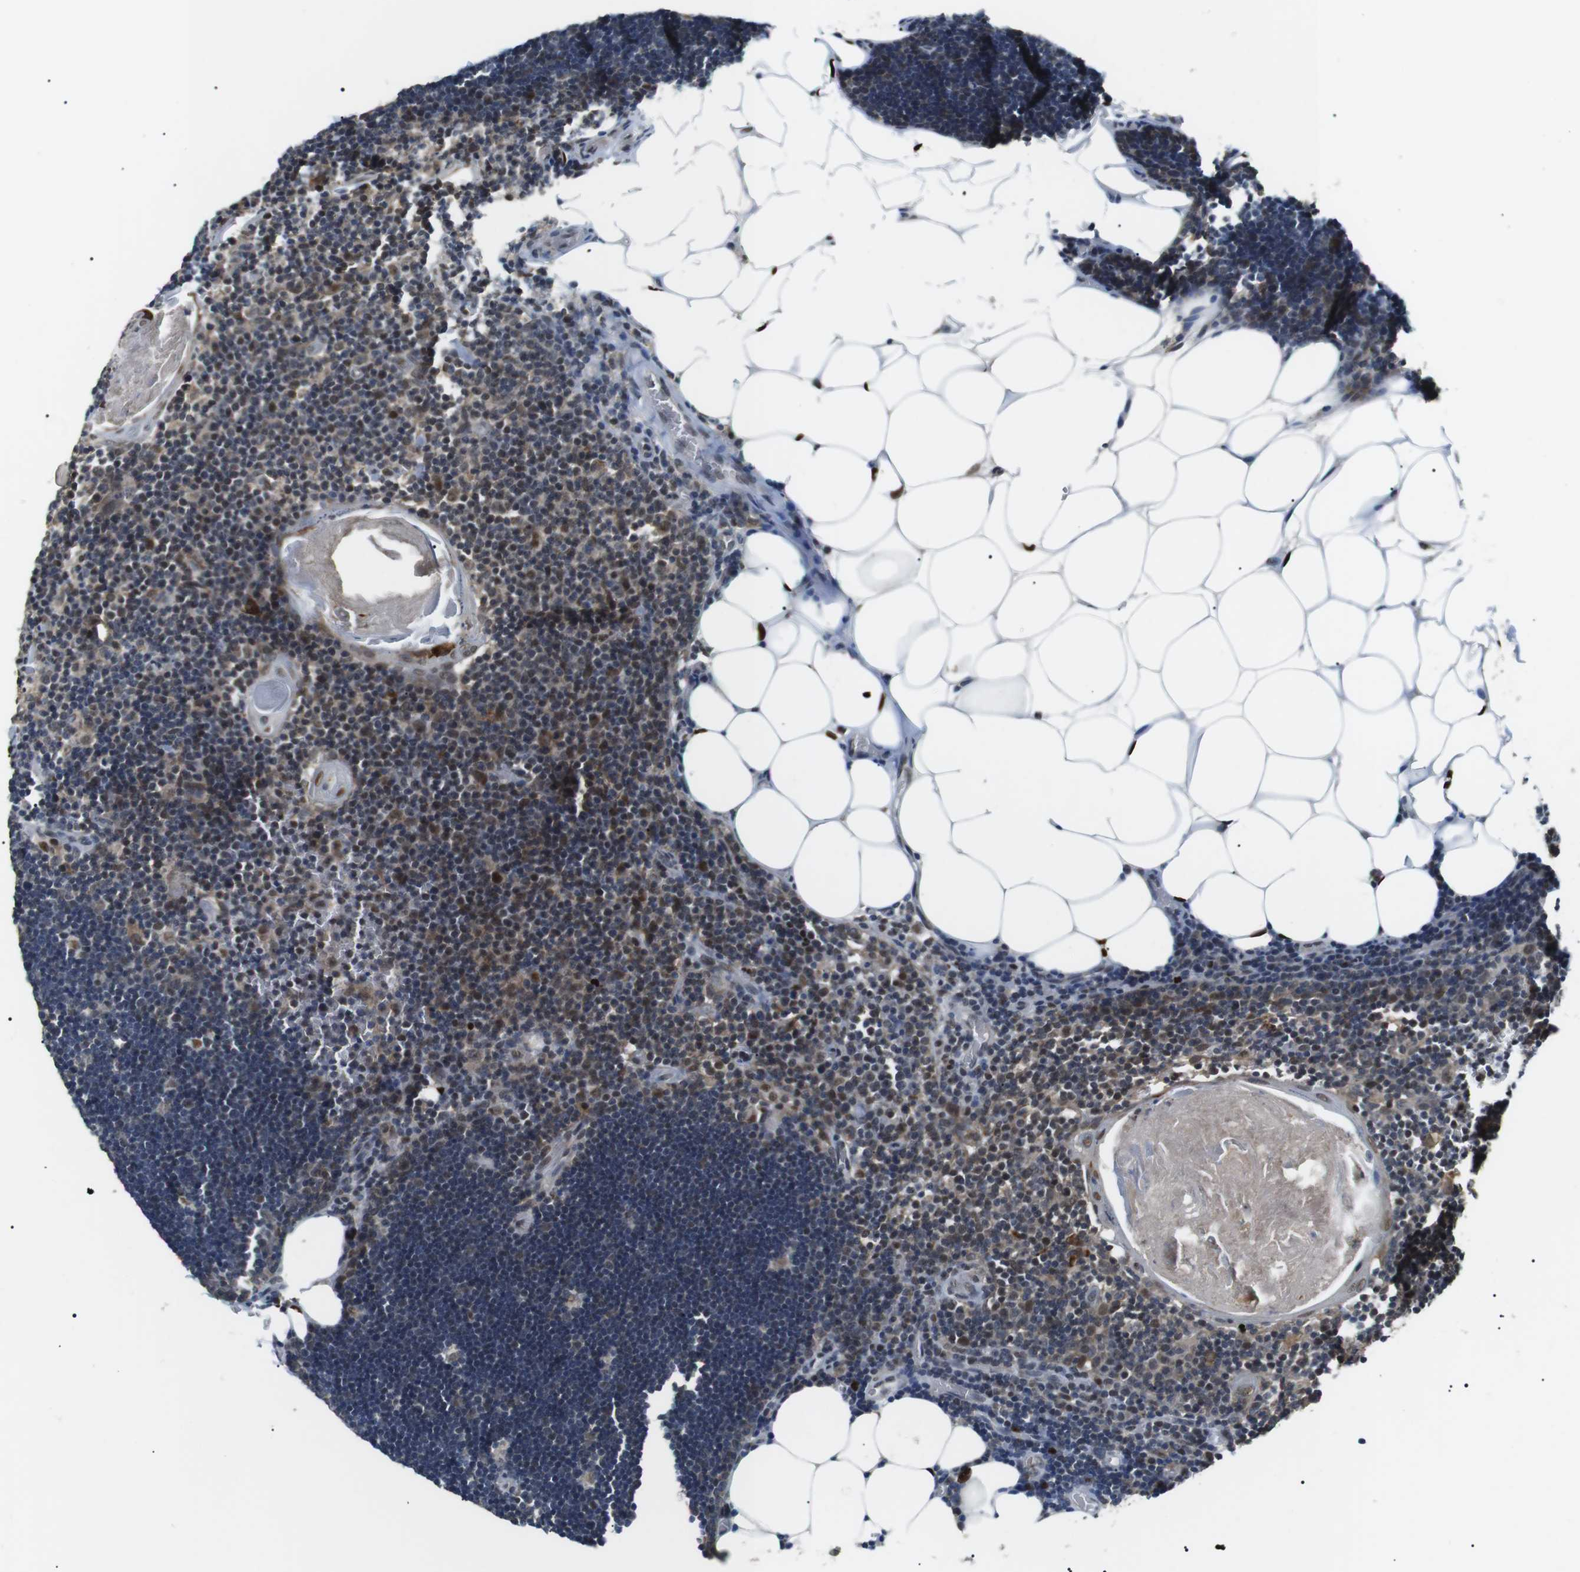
{"staining": {"intensity": "moderate", "quantity": "<25%", "location": "nuclear"}, "tissue": "lymph node", "cell_type": "Germinal center cells", "image_type": "normal", "snomed": [{"axis": "morphology", "description": "Normal tissue, NOS"}, {"axis": "topography", "description": "Lymph node"}], "caption": "Immunohistochemistry image of normal lymph node: lymph node stained using immunohistochemistry shows low levels of moderate protein expression localized specifically in the nuclear of germinal center cells, appearing as a nuclear brown color.", "gene": "ORAI3", "patient": {"sex": "male", "age": 33}}